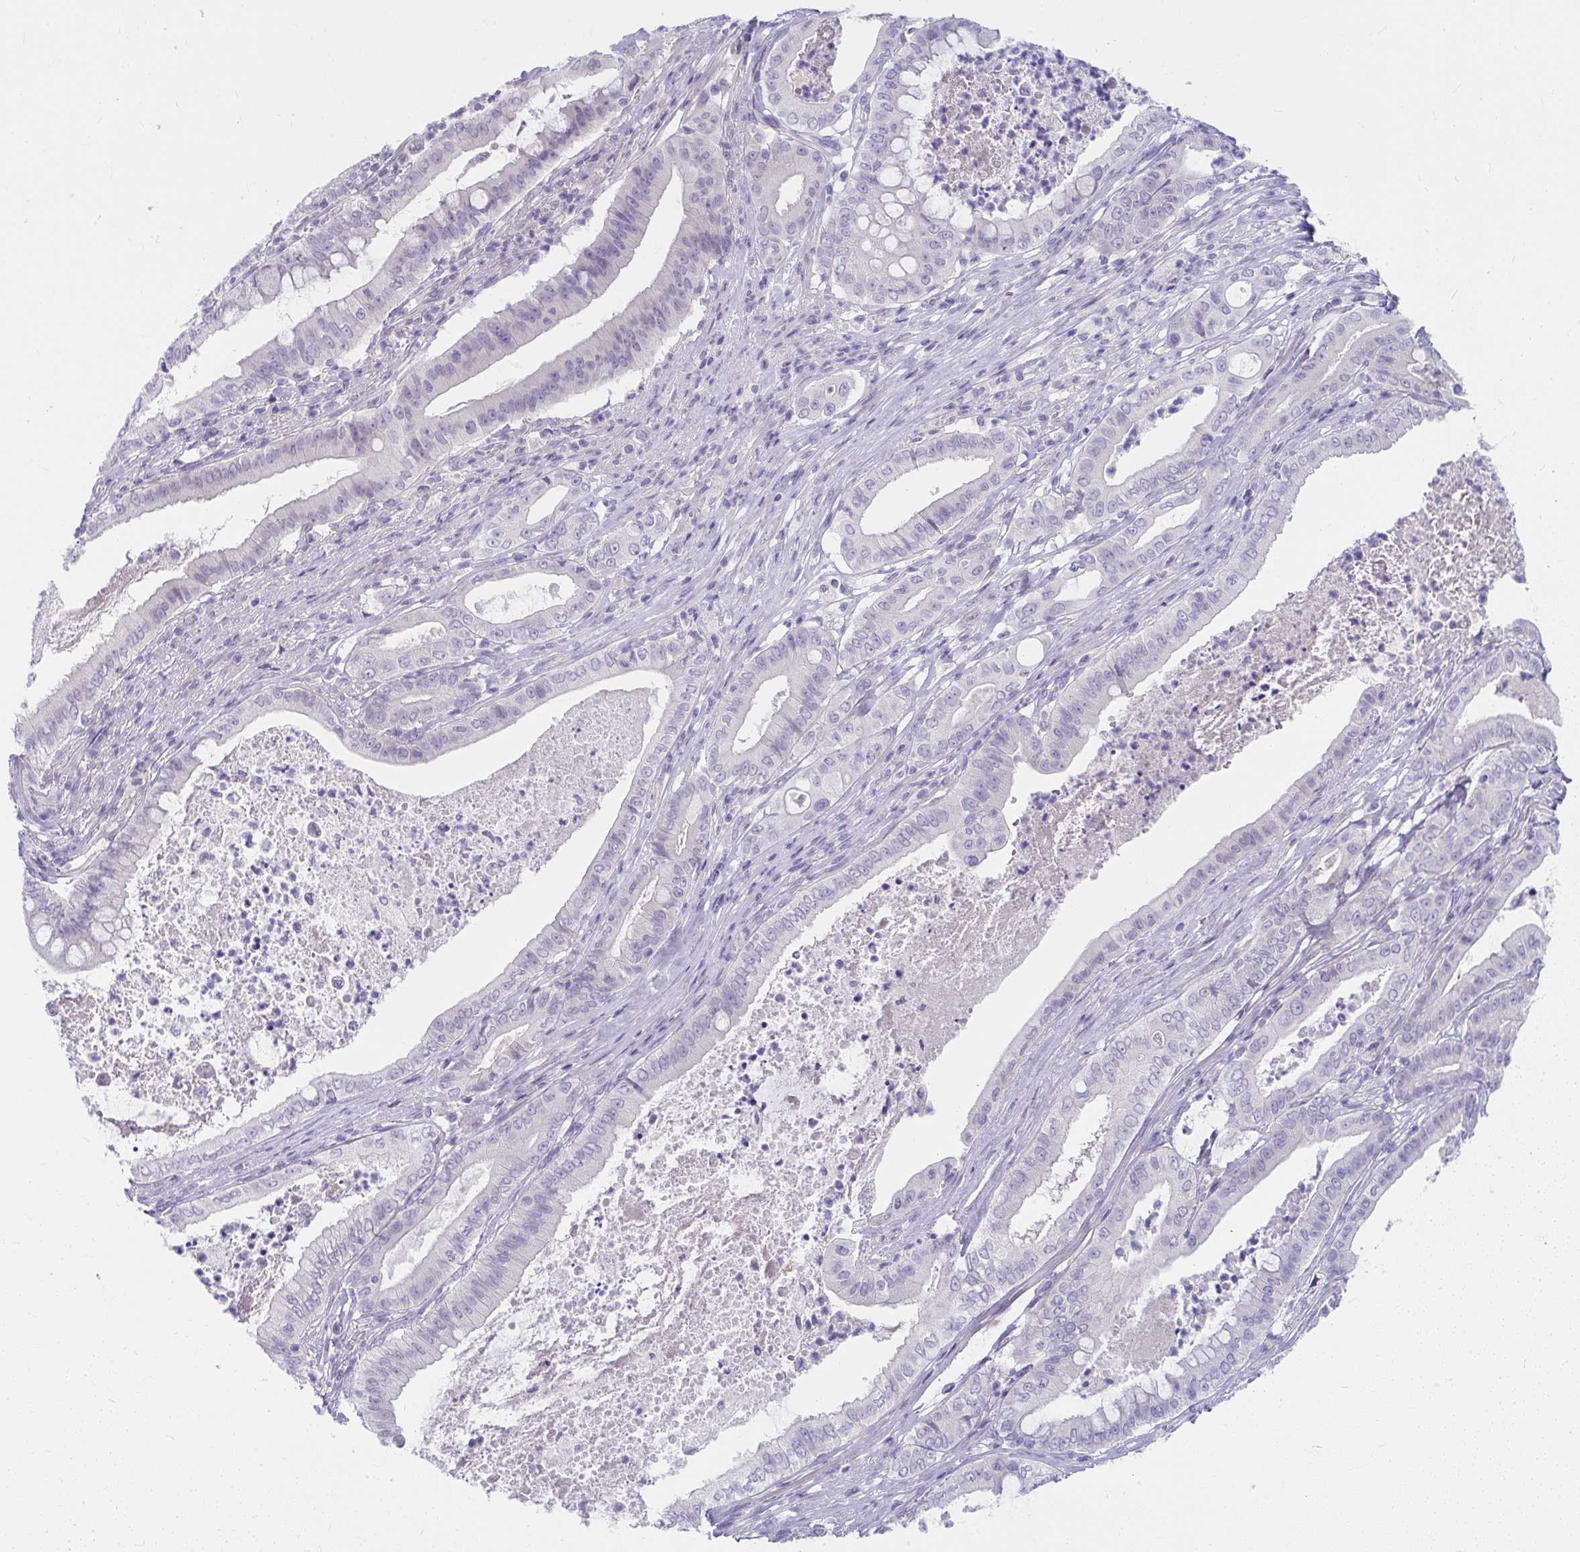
{"staining": {"intensity": "negative", "quantity": "none", "location": "none"}, "tissue": "pancreatic cancer", "cell_type": "Tumor cells", "image_type": "cancer", "snomed": [{"axis": "morphology", "description": "Adenocarcinoma, NOS"}, {"axis": "topography", "description": "Pancreas"}], "caption": "A high-resolution image shows IHC staining of pancreatic cancer (adenocarcinoma), which shows no significant positivity in tumor cells.", "gene": "UGT3A2", "patient": {"sex": "male", "age": 71}}